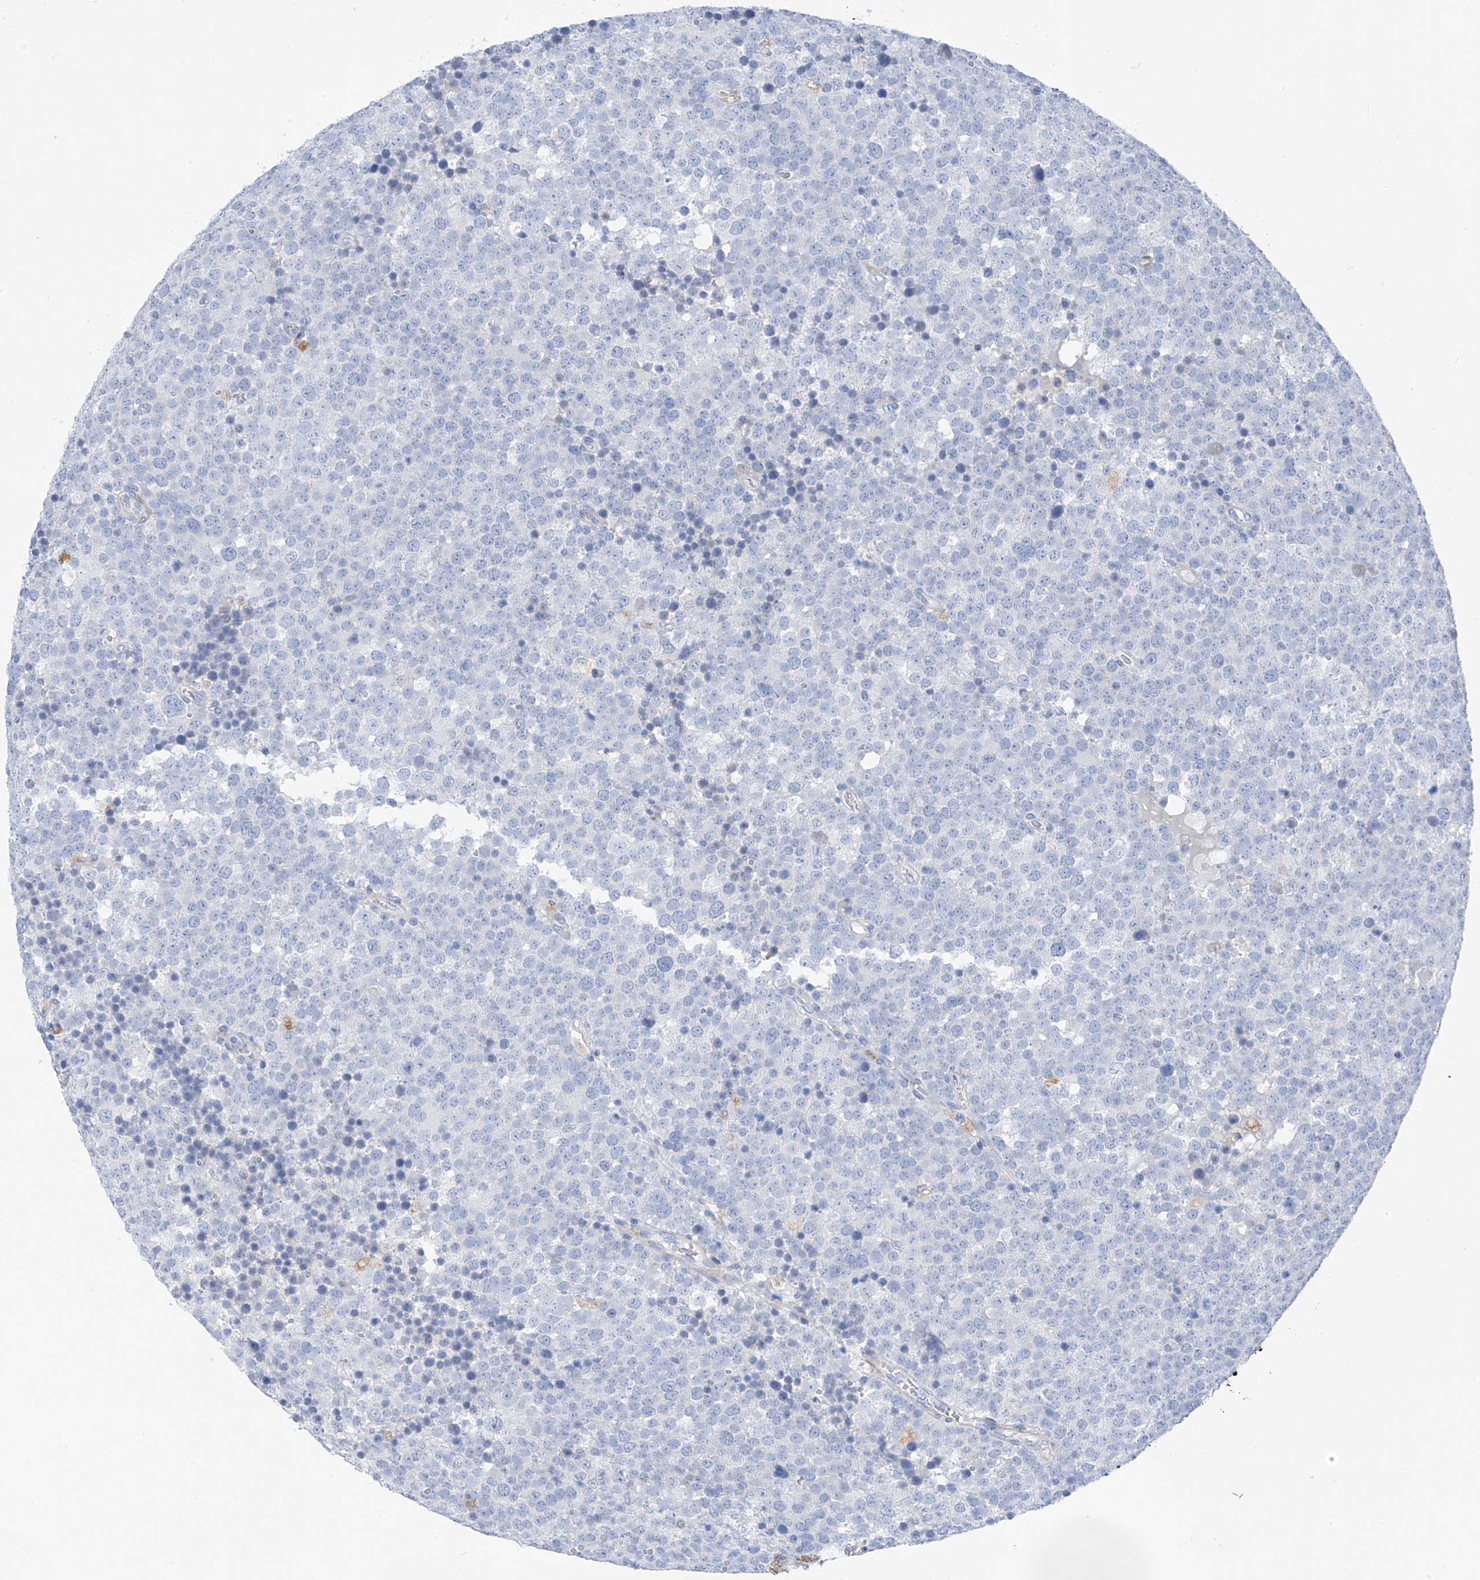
{"staining": {"intensity": "negative", "quantity": "none", "location": "none"}, "tissue": "testis cancer", "cell_type": "Tumor cells", "image_type": "cancer", "snomed": [{"axis": "morphology", "description": "Seminoma, NOS"}, {"axis": "topography", "description": "Testis"}], "caption": "Micrograph shows no significant protein staining in tumor cells of testis cancer (seminoma).", "gene": "GLMP", "patient": {"sex": "male", "age": 71}}